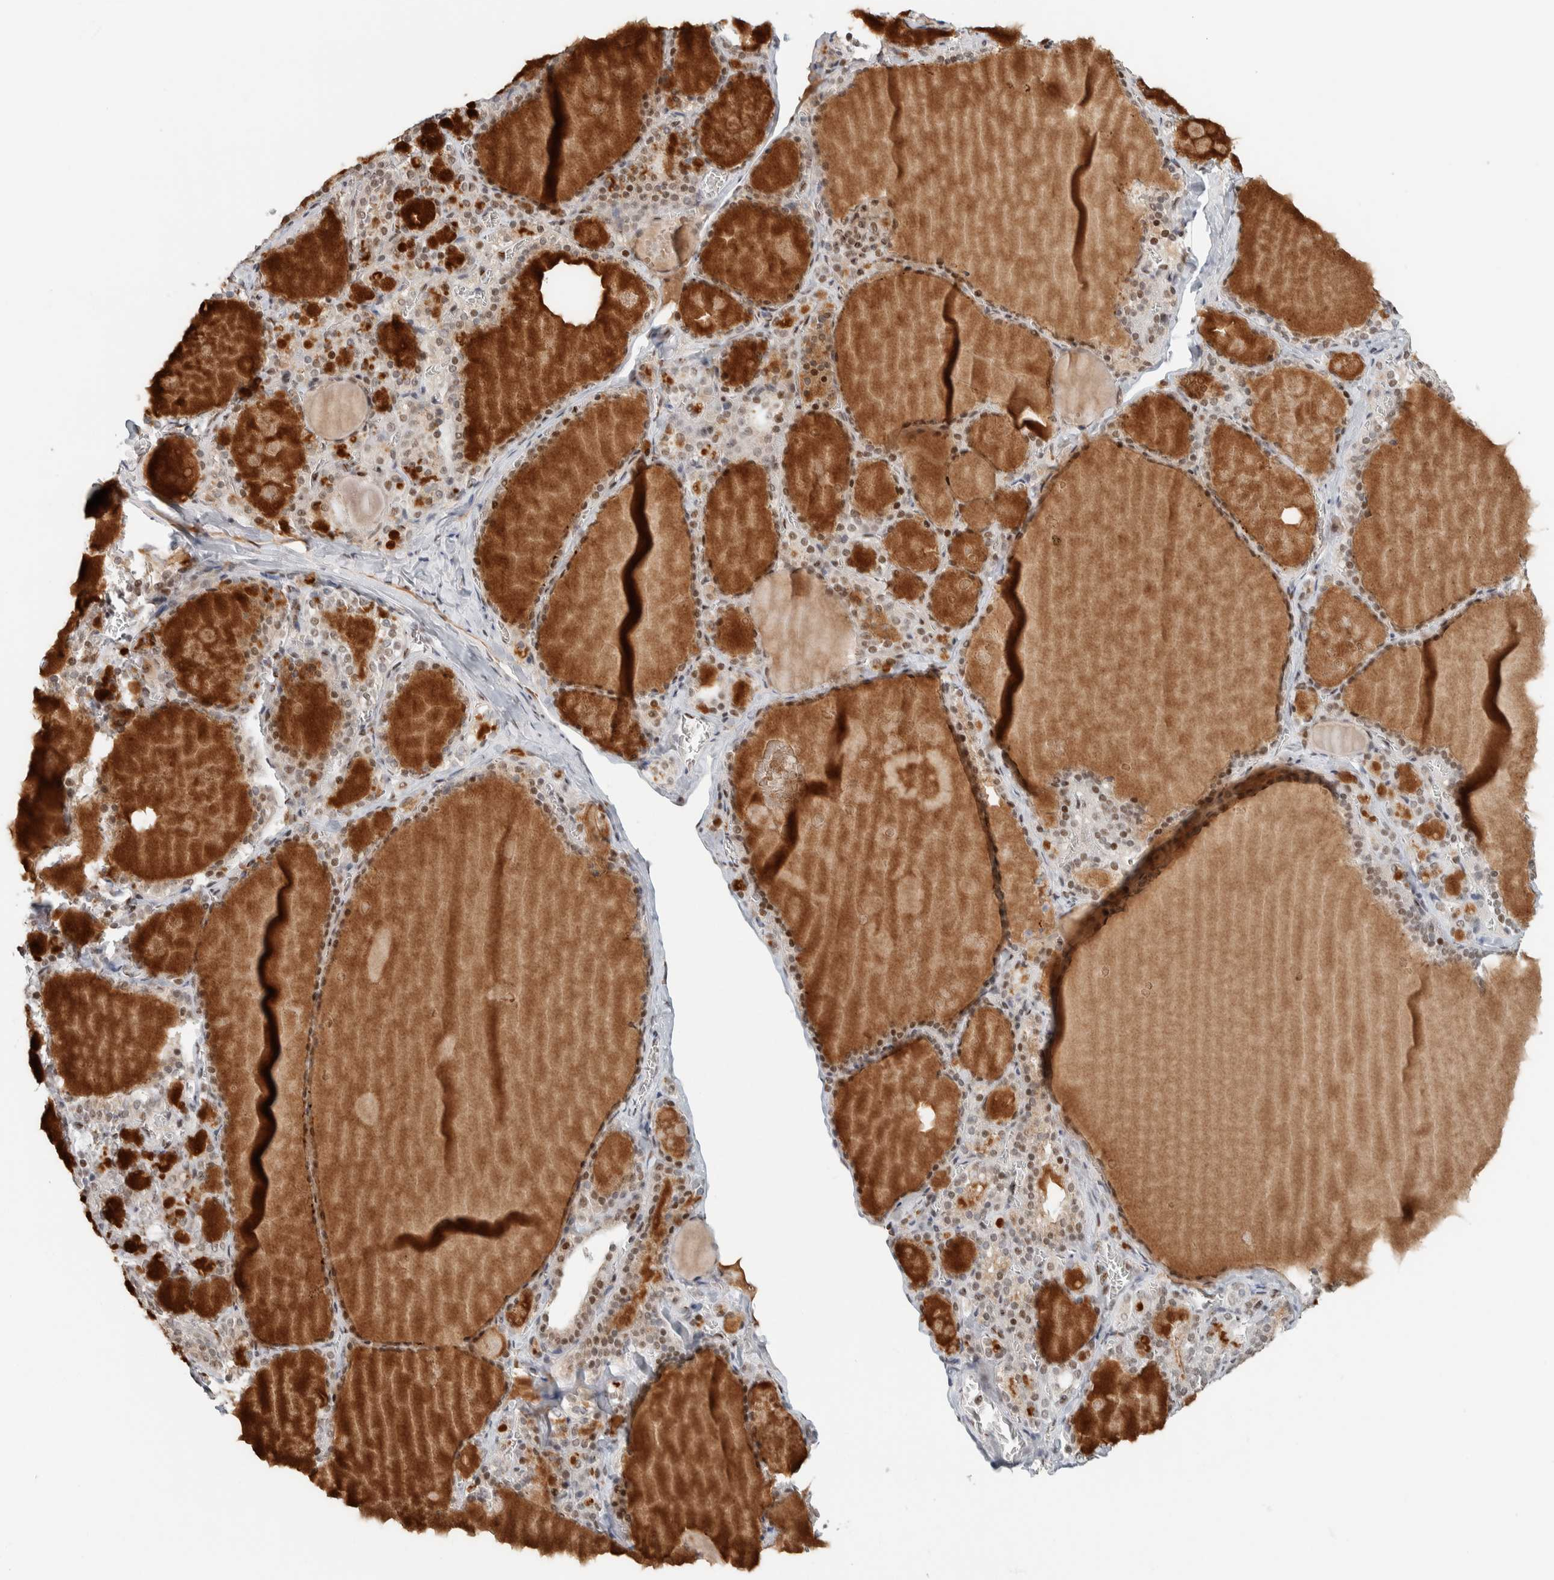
{"staining": {"intensity": "strong", "quantity": ">75%", "location": "nuclear"}, "tissue": "thyroid gland", "cell_type": "Glandular cells", "image_type": "normal", "snomed": [{"axis": "morphology", "description": "Normal tissue, NOS"}, {"axis": "topography", "description": "Thyroid gland"}], "caption": "A high-resolution photomicrograph shows immunohistochemistry staining of unremarkable thyroid gland, which demonstrates strong nuclear expression in approximately >75% of glandular cells.", "gene": "ZBTB2", "patient": {"sex": "male", "age": 56}}